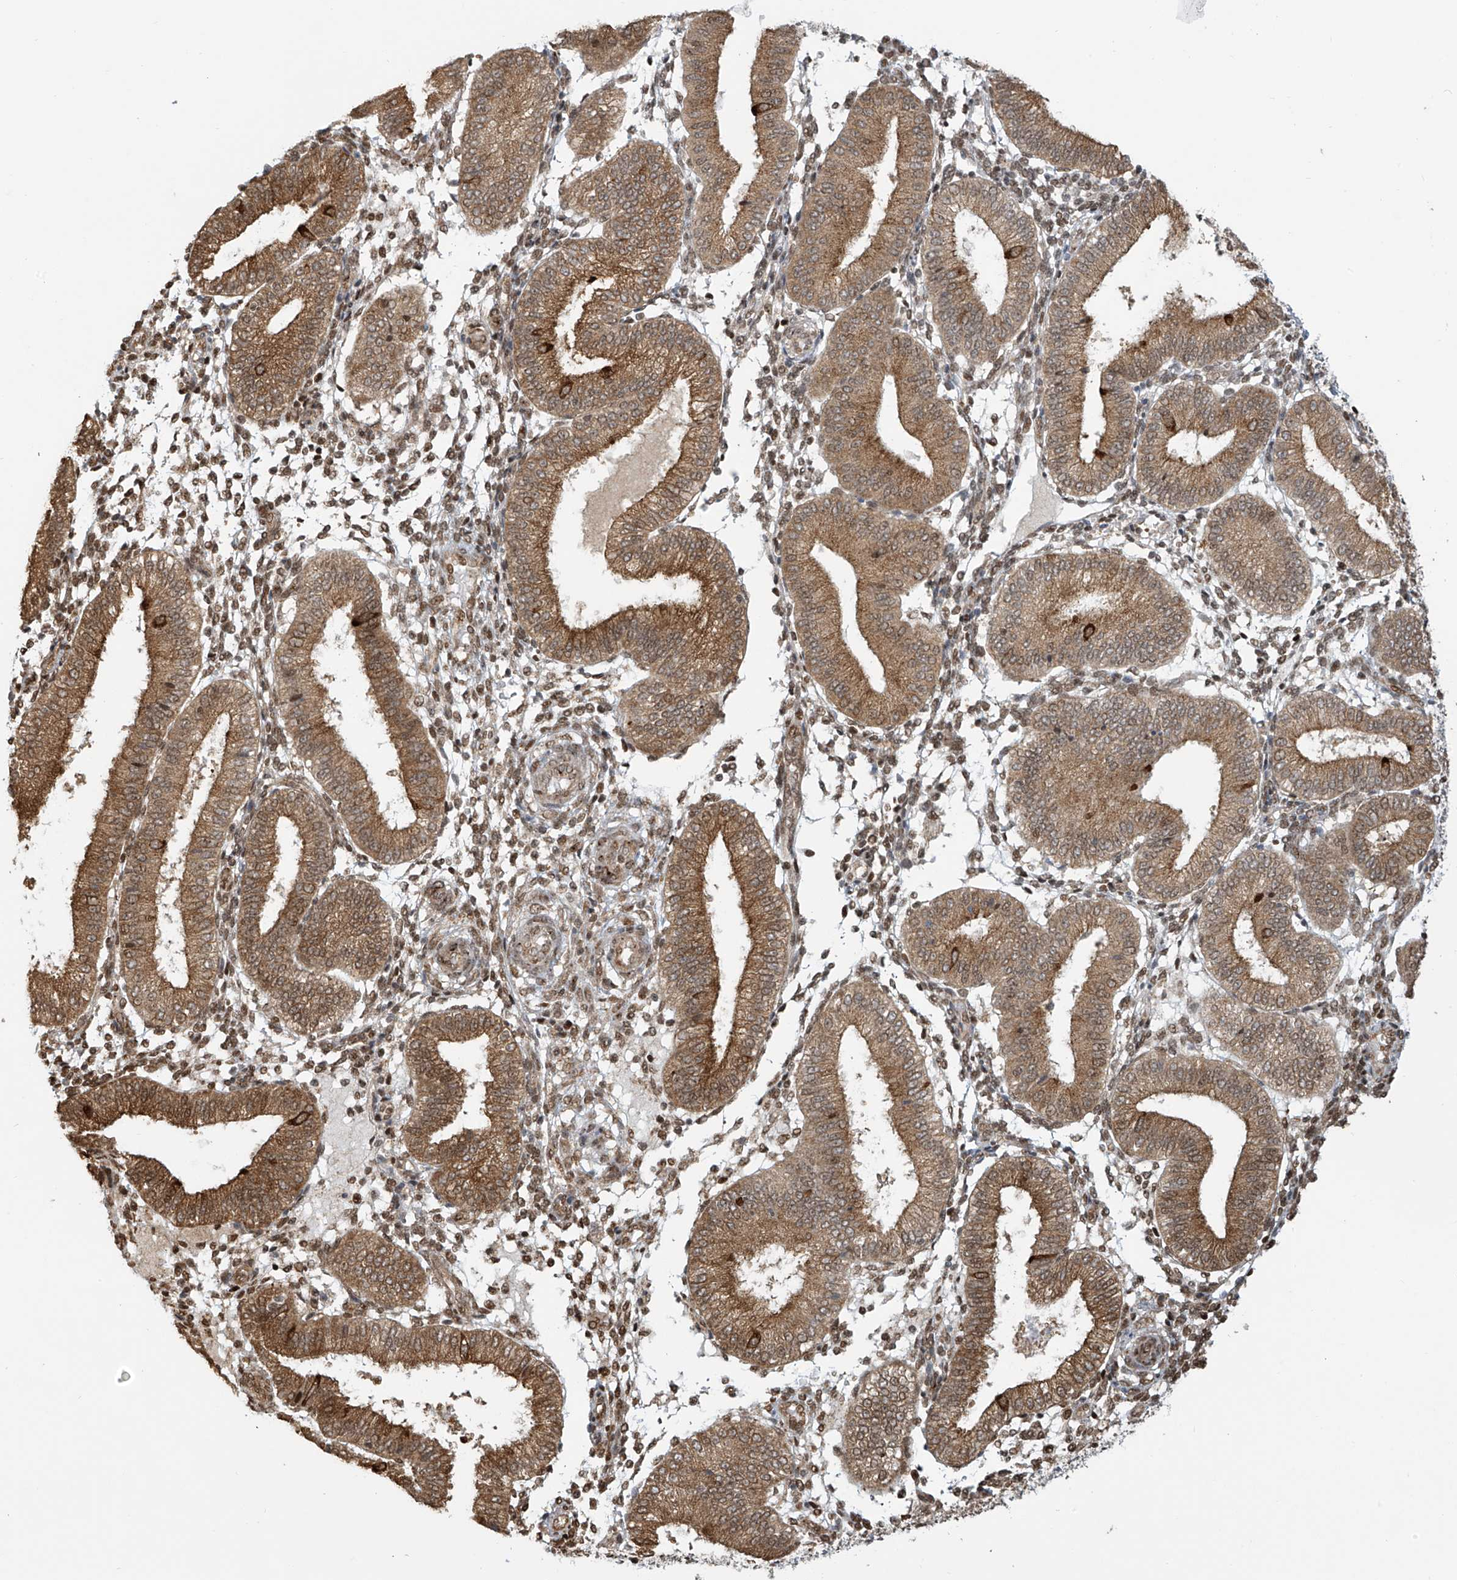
{"staining": {"intensity": "moderate", "quantity": ">75%", "location": "nuclear"}, "tissue": "endometrium", "cell_type": "Cells in endometrial stroma", "image_type": "normal", "snomed": [{"axis": "morphology", "description": "Normal tissue, NOS"}, {"axis": "topography", "description": "Endometrium"}], "caption": "Protein staining demonstrates moderate nuclear staining in approximately >75% of cells in endometrial stroma in normal endometrium. (Brightfield microscopy of DAB IHC at high magnification).", "gene": "VMP1", "patient": {"sex": "female", "age": 39}}